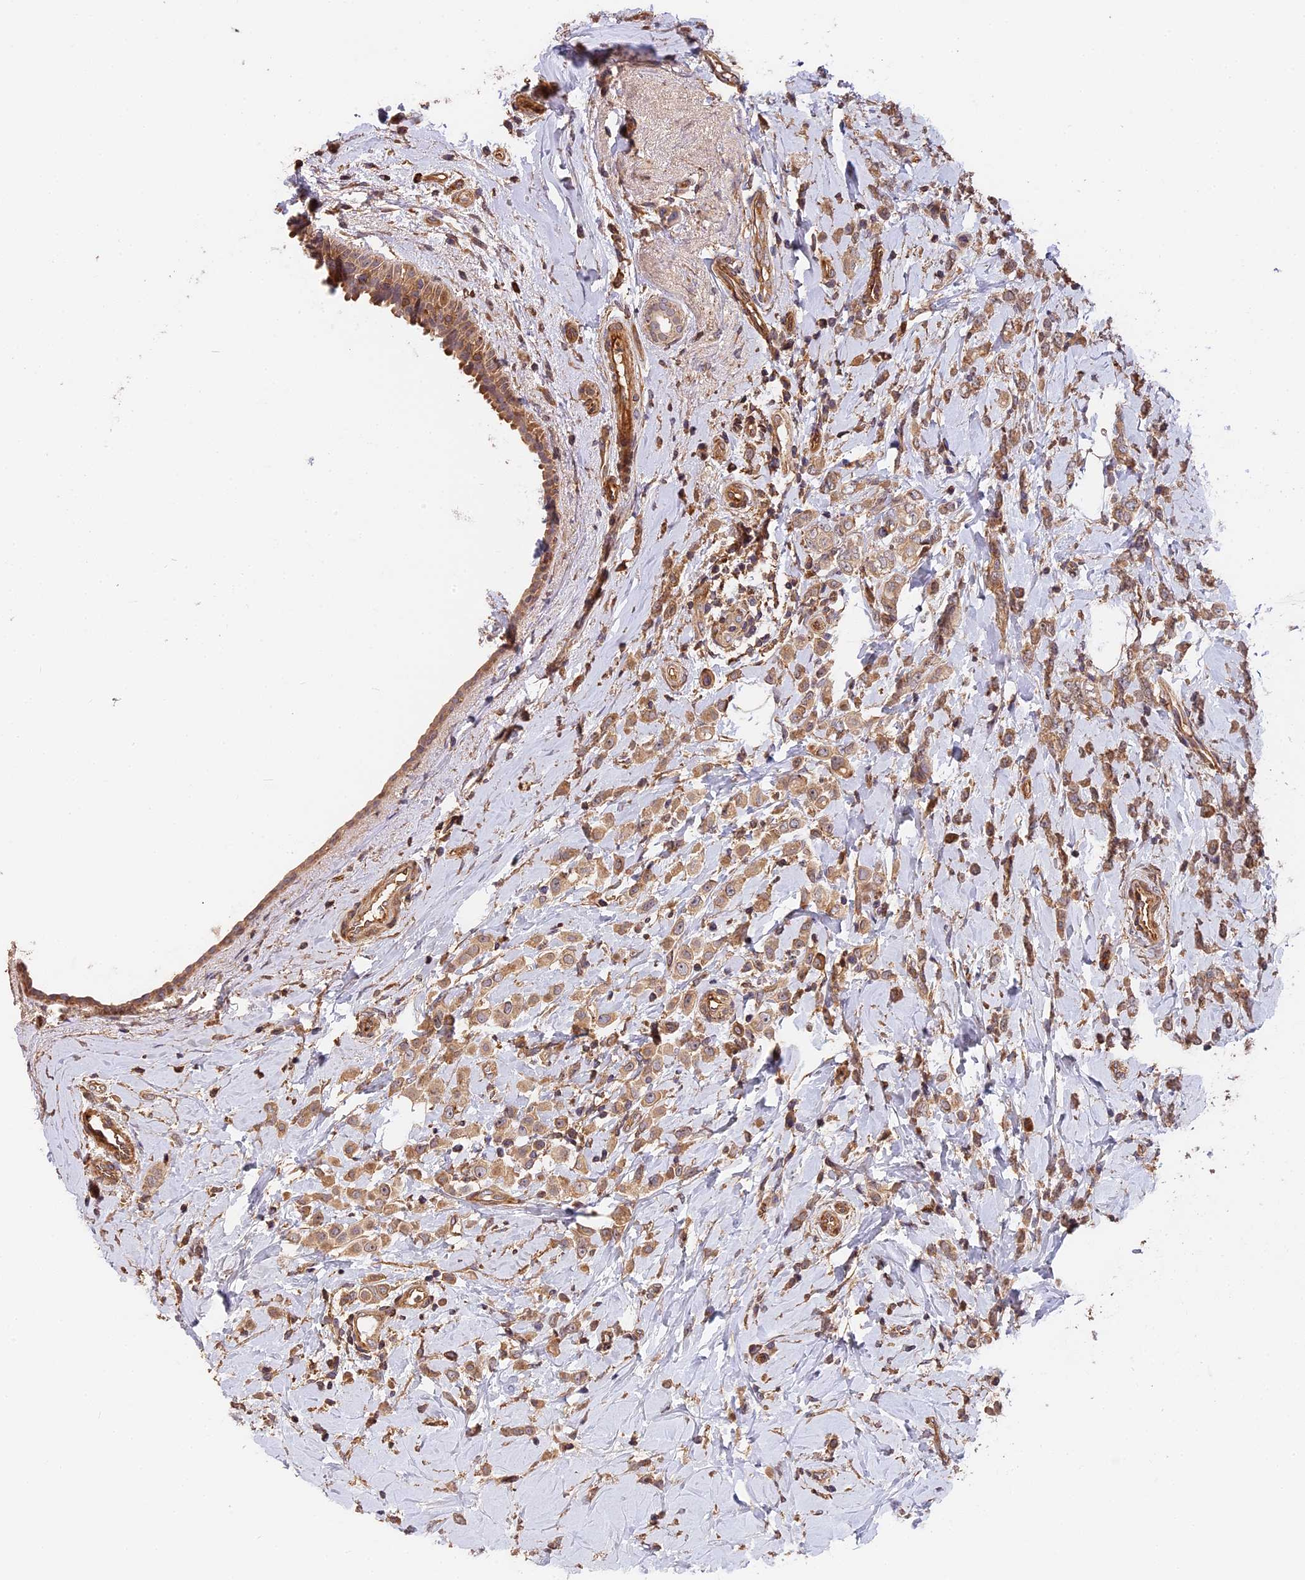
{"staining": {"intensity": "moderate", "quantity": ">75%", "location": "cytoplasmic/membranous"}, "tissue": "breast cancer", "cell_type": "Tumor cells", "image_type": "cancer", "snomed": [{"axis": "morphology", "description": "Lobular carcinoma"}, {"axis": "topography", "description": "Breast"}], "caption": "Immunohistochemistry (IHC) of human breast cancer shows medium levels of moderate cytoplasmic/membranous positivity in approximately >75% of tumor cells. The protein is shown in brown color, while the nuclei are stained blue.", "gene": "ARHGAP17", "patient": {"sex": "female", "age": 47}}